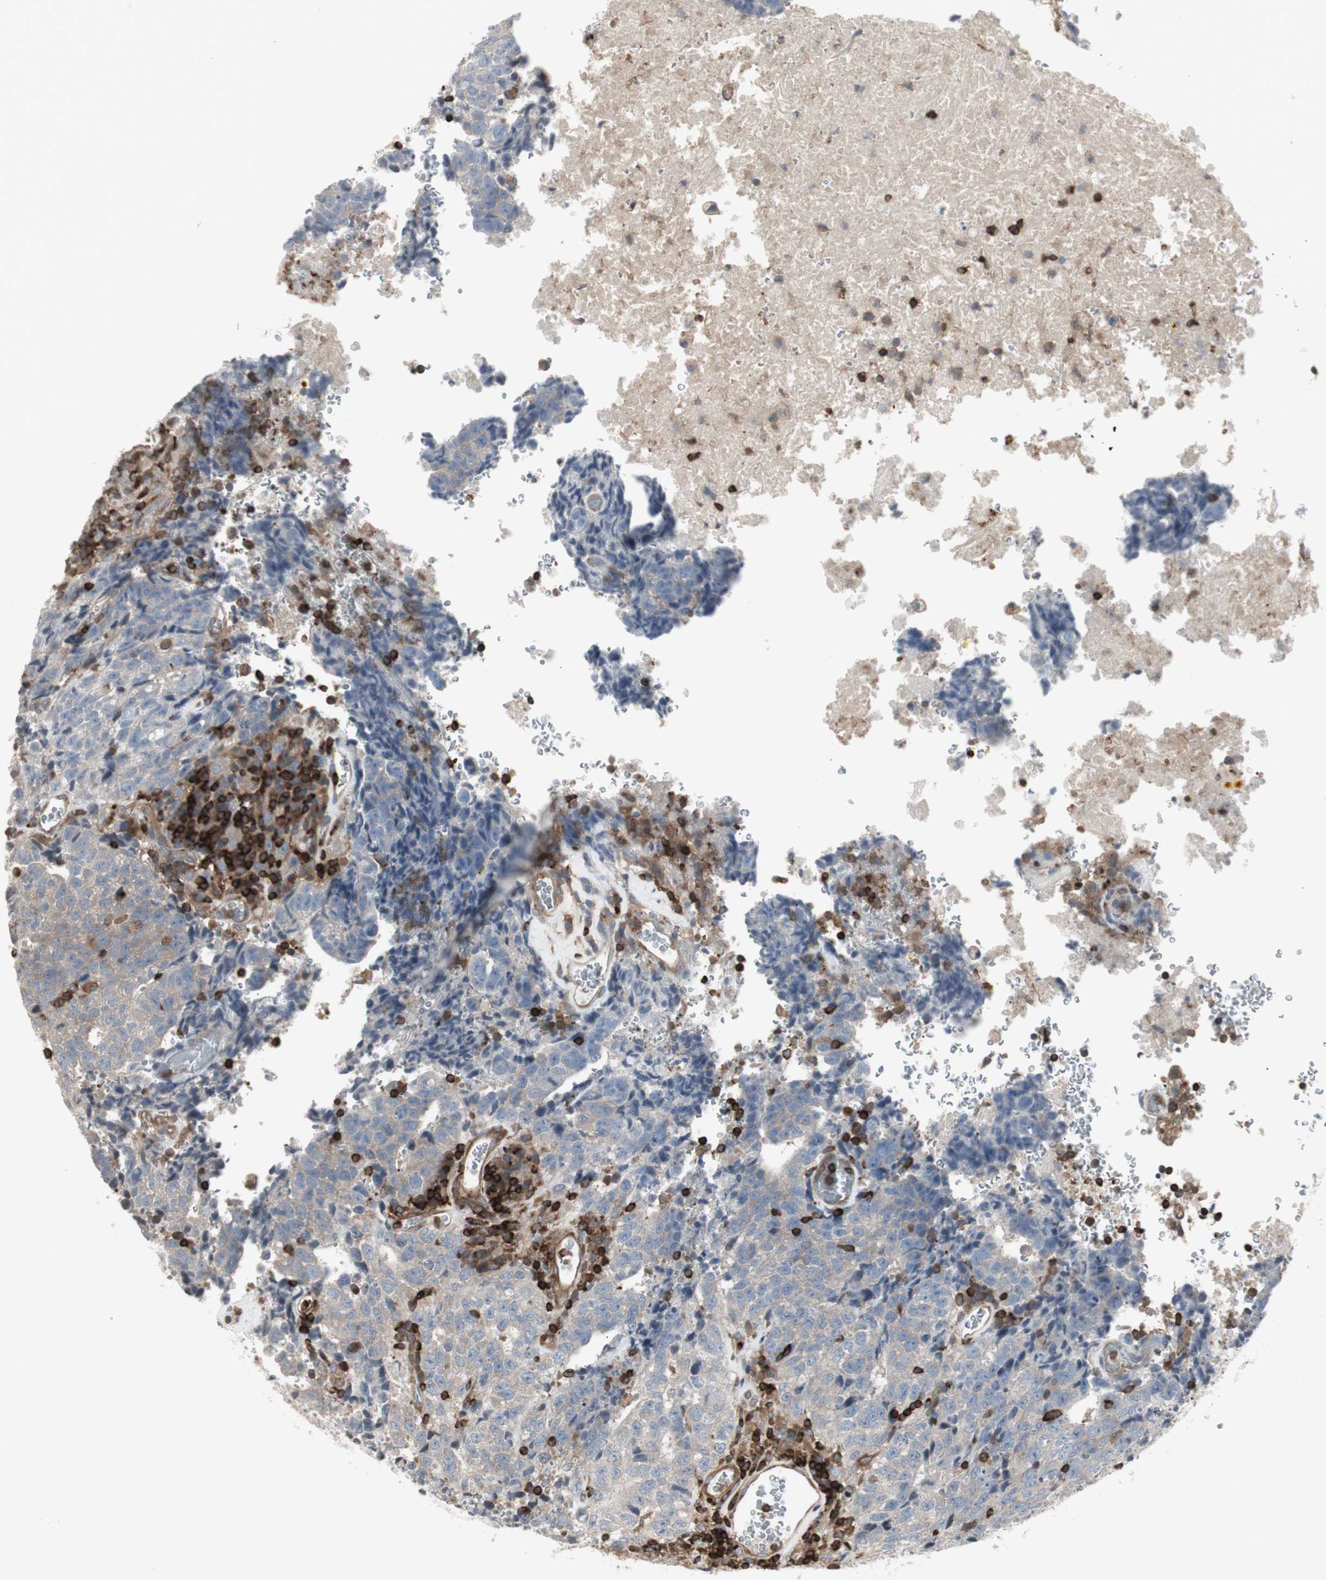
{"staining": {"intensity": "negative", "quantity": "none", "location": "none"}, "tissue": "testis cancer", "cell_type": "Tumor cells", "image_type": "cancer", "snomed": [{"axis": "morphology", "description": "Necrosis, NOS"}, {"axis": "morphology", "description": "Carcinoma, Embryonal, NOS"}, {"axis": "topography", "description": "Testis"}], "caption": "DAB (3,3'-diaminobenzidine) immunohistochemical staining of testis cancer (embryonal carcinoma) shows no significant positivity in tumor cells.", "gene": "ARHGEF1", "patient": {"sex": "male", "age": 19}}